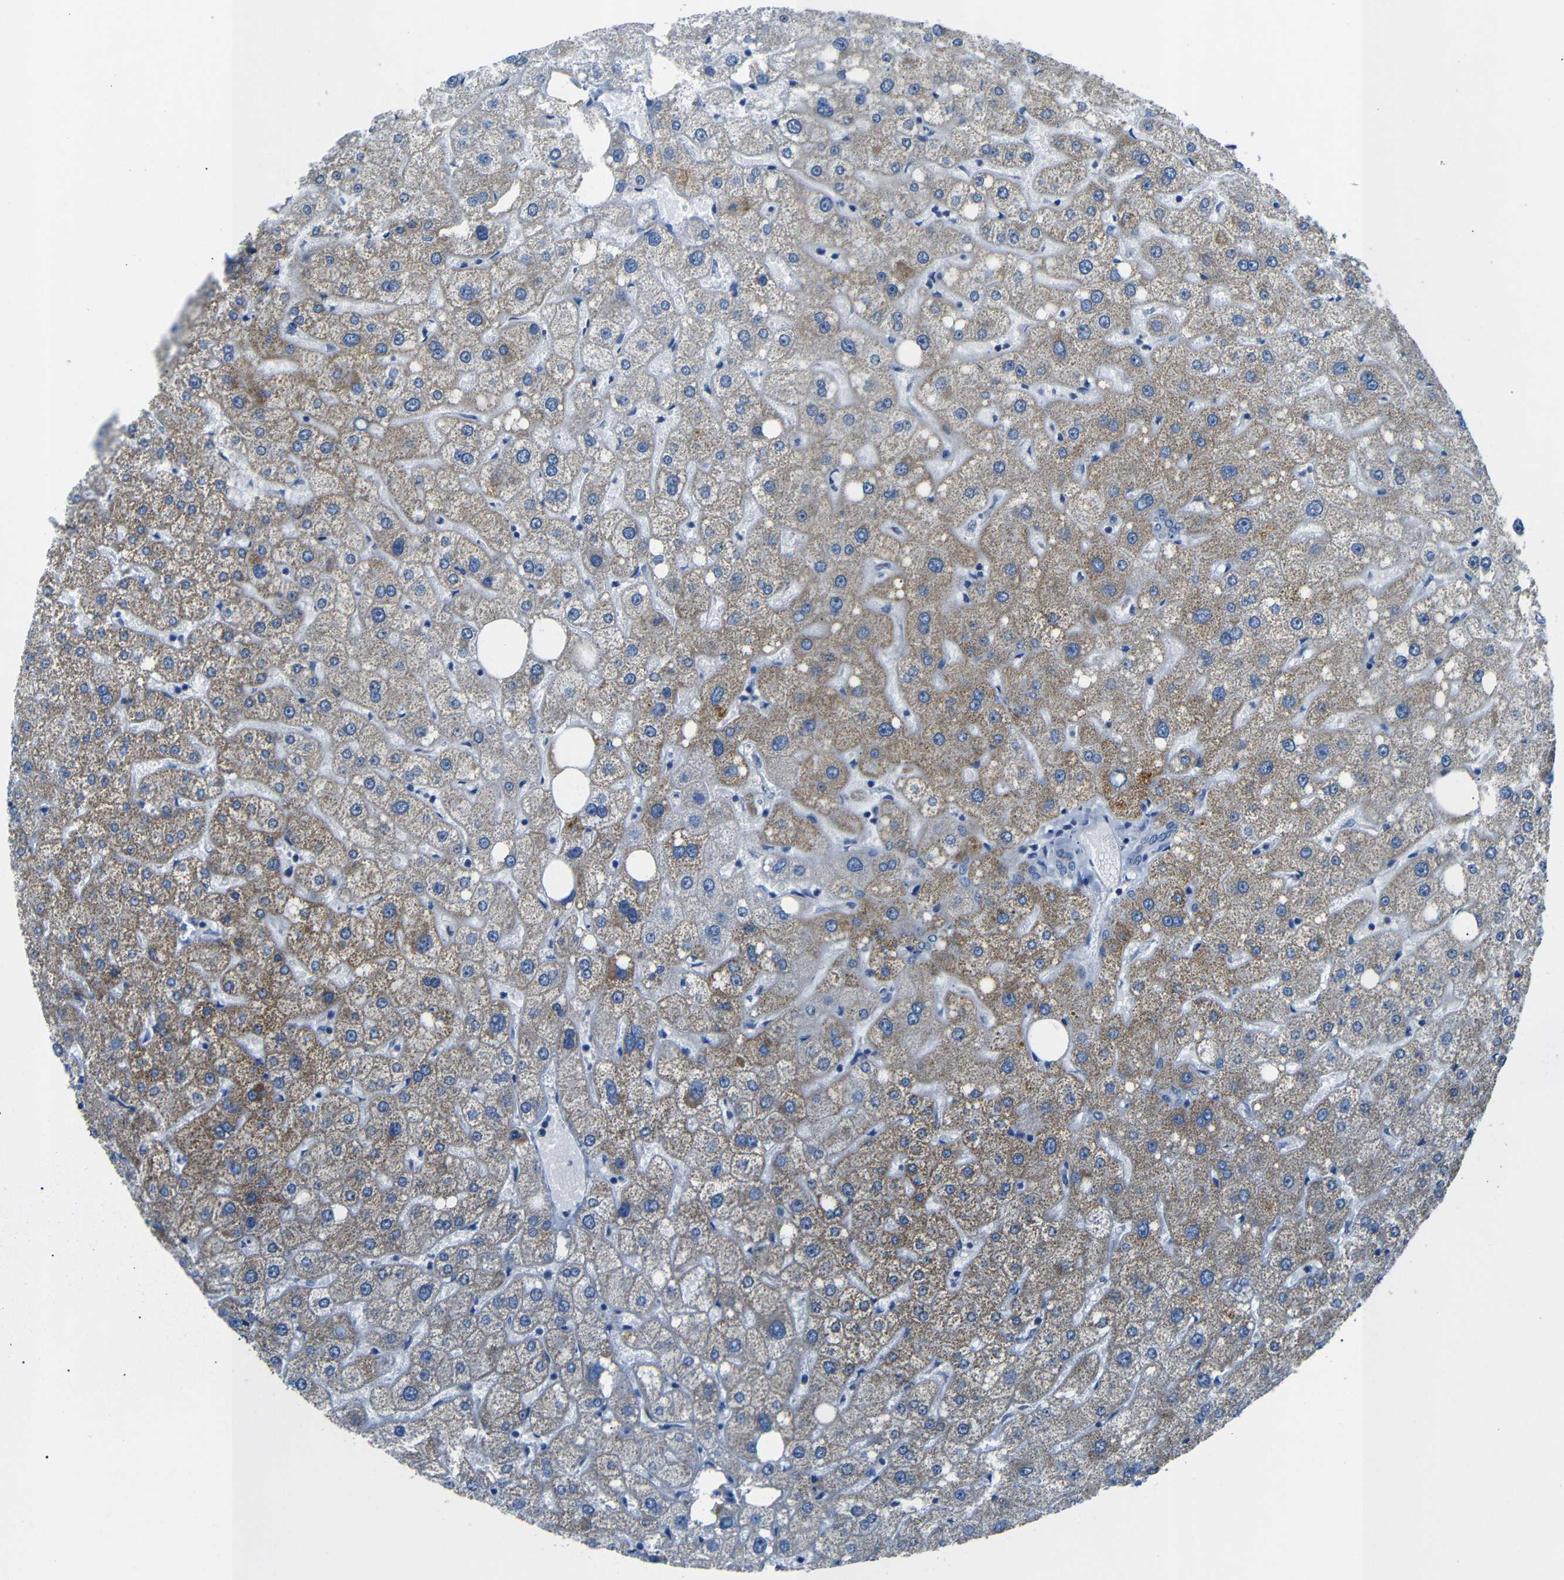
{"staining": {"intensity": "weak", "quantity": "<25%", "location": "cytoplasmic/membranous"}, "tissue": "liver", "cell_type": "Cholangiocytes", "image_type": "normal", "snomed": [{"axis": "morphology", "description": "Normal tissue, NOS"}, {"axis": "topography", "description": "Liver"}], "caption": "Immunohistochemistry photomicrograph of unremarkable liver: human liver stained with DAB reveals no significant protein positivity in cholangiocytes.", "gene": "DCP1A", "patient": {"sex": "male", "age": 73}}